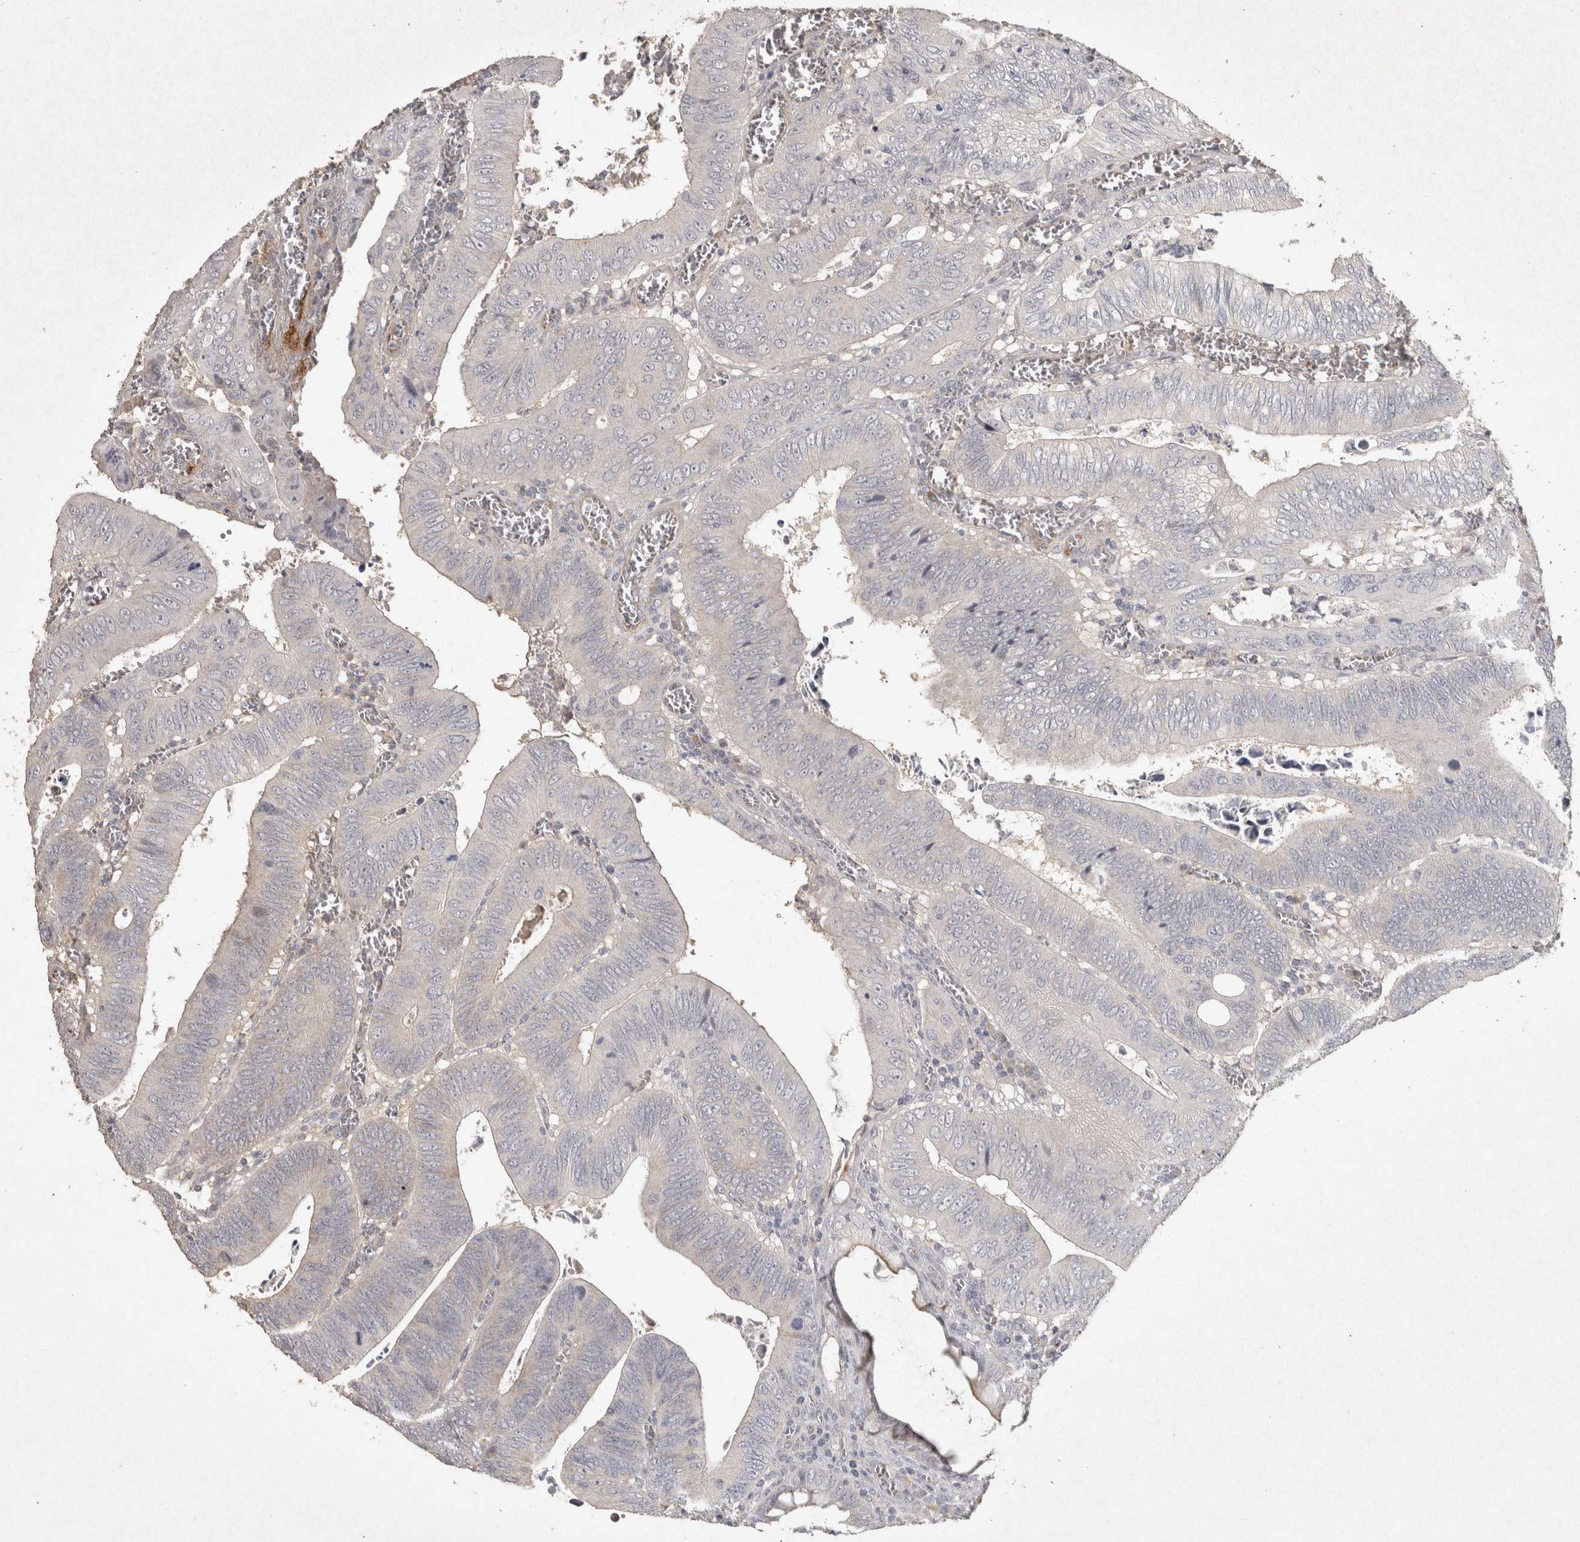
{"staining": {"intensity": "negative", "quantity": "none", "location": "none"}, "tissue": "colorectal cancer", "cell_type": "Tumor cells", "image_type": "cancer", "snomed": [{"axis": "morphology", "description": "Inflammation, NOS"}, {"axis": "morphology", "description": "Adenocarcinoma, NOS"}, {"axis": "topography", "description": "Colon"}], "caption": "This is a photomicrograph of immunohistochemistry staining of colorectal cancer (adenocarcinoma), which shows no staining in tumor cells. Nuclei are stained in blue.", "gene": "OSTN", "patient": {"sex": "male", "age": 72}}